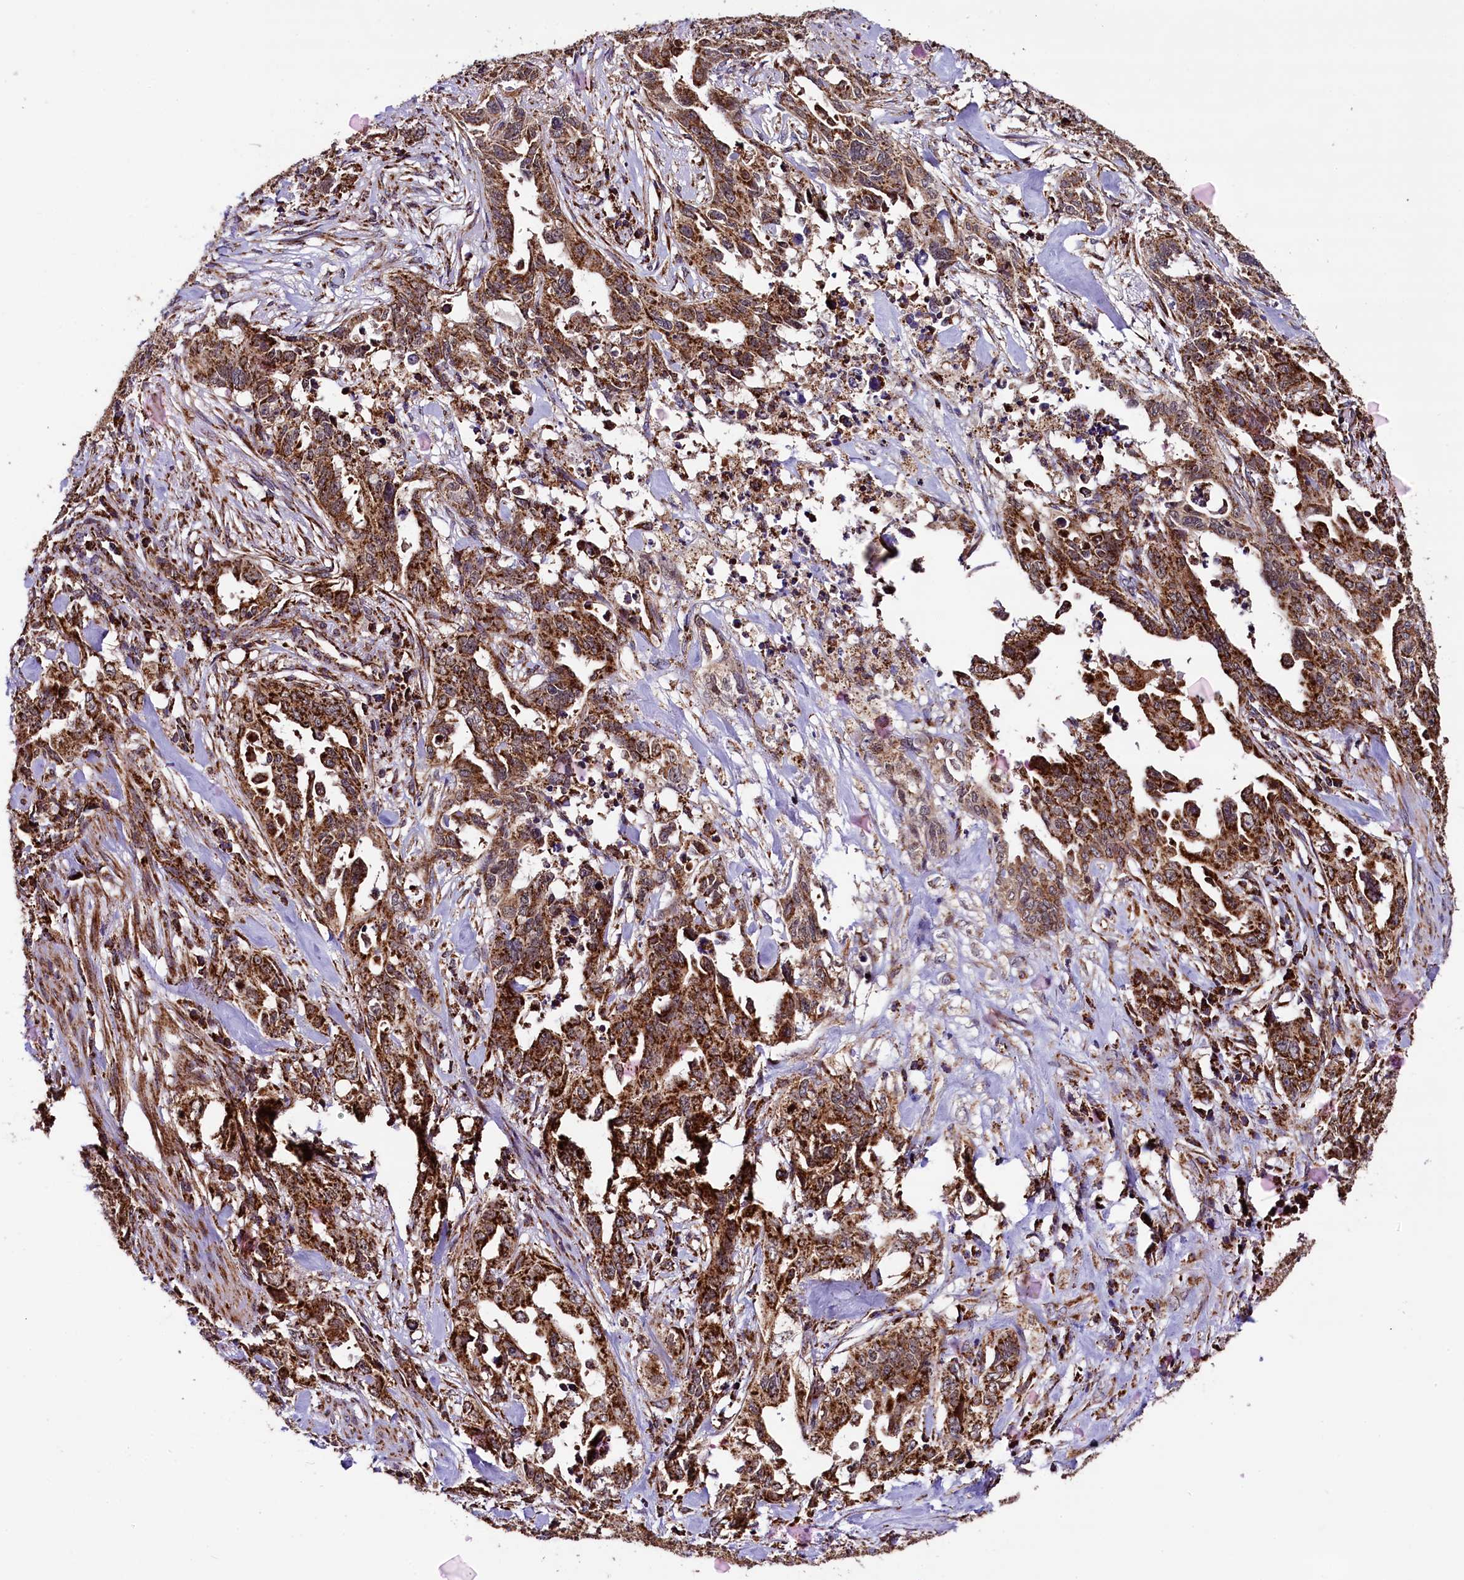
{"staining": {"intensity": "strong", "quantity": ">75%", "location": "cytoplasmic/membranous"}, "tissue": "endometrial cancer", "cell_type": "Tumor cells", "image_type": "cancer", "snomed": [{"axis": "morphology", "description": "Adenocarcinoma, NOS"}, {"axis": "topography", "description": "Endometrium"}], "caption": "Endometrial adenocarcinoma stained with IHC shows strong cytoplasmic/membranous expression in about >75% of tumor cells. Using DAB (brown) and hematoxylin (blue) stains, captured at high magnification using brightfield microscopy.", "gene": "KLC2", "patient": {"sex": "female", "age": 65}}